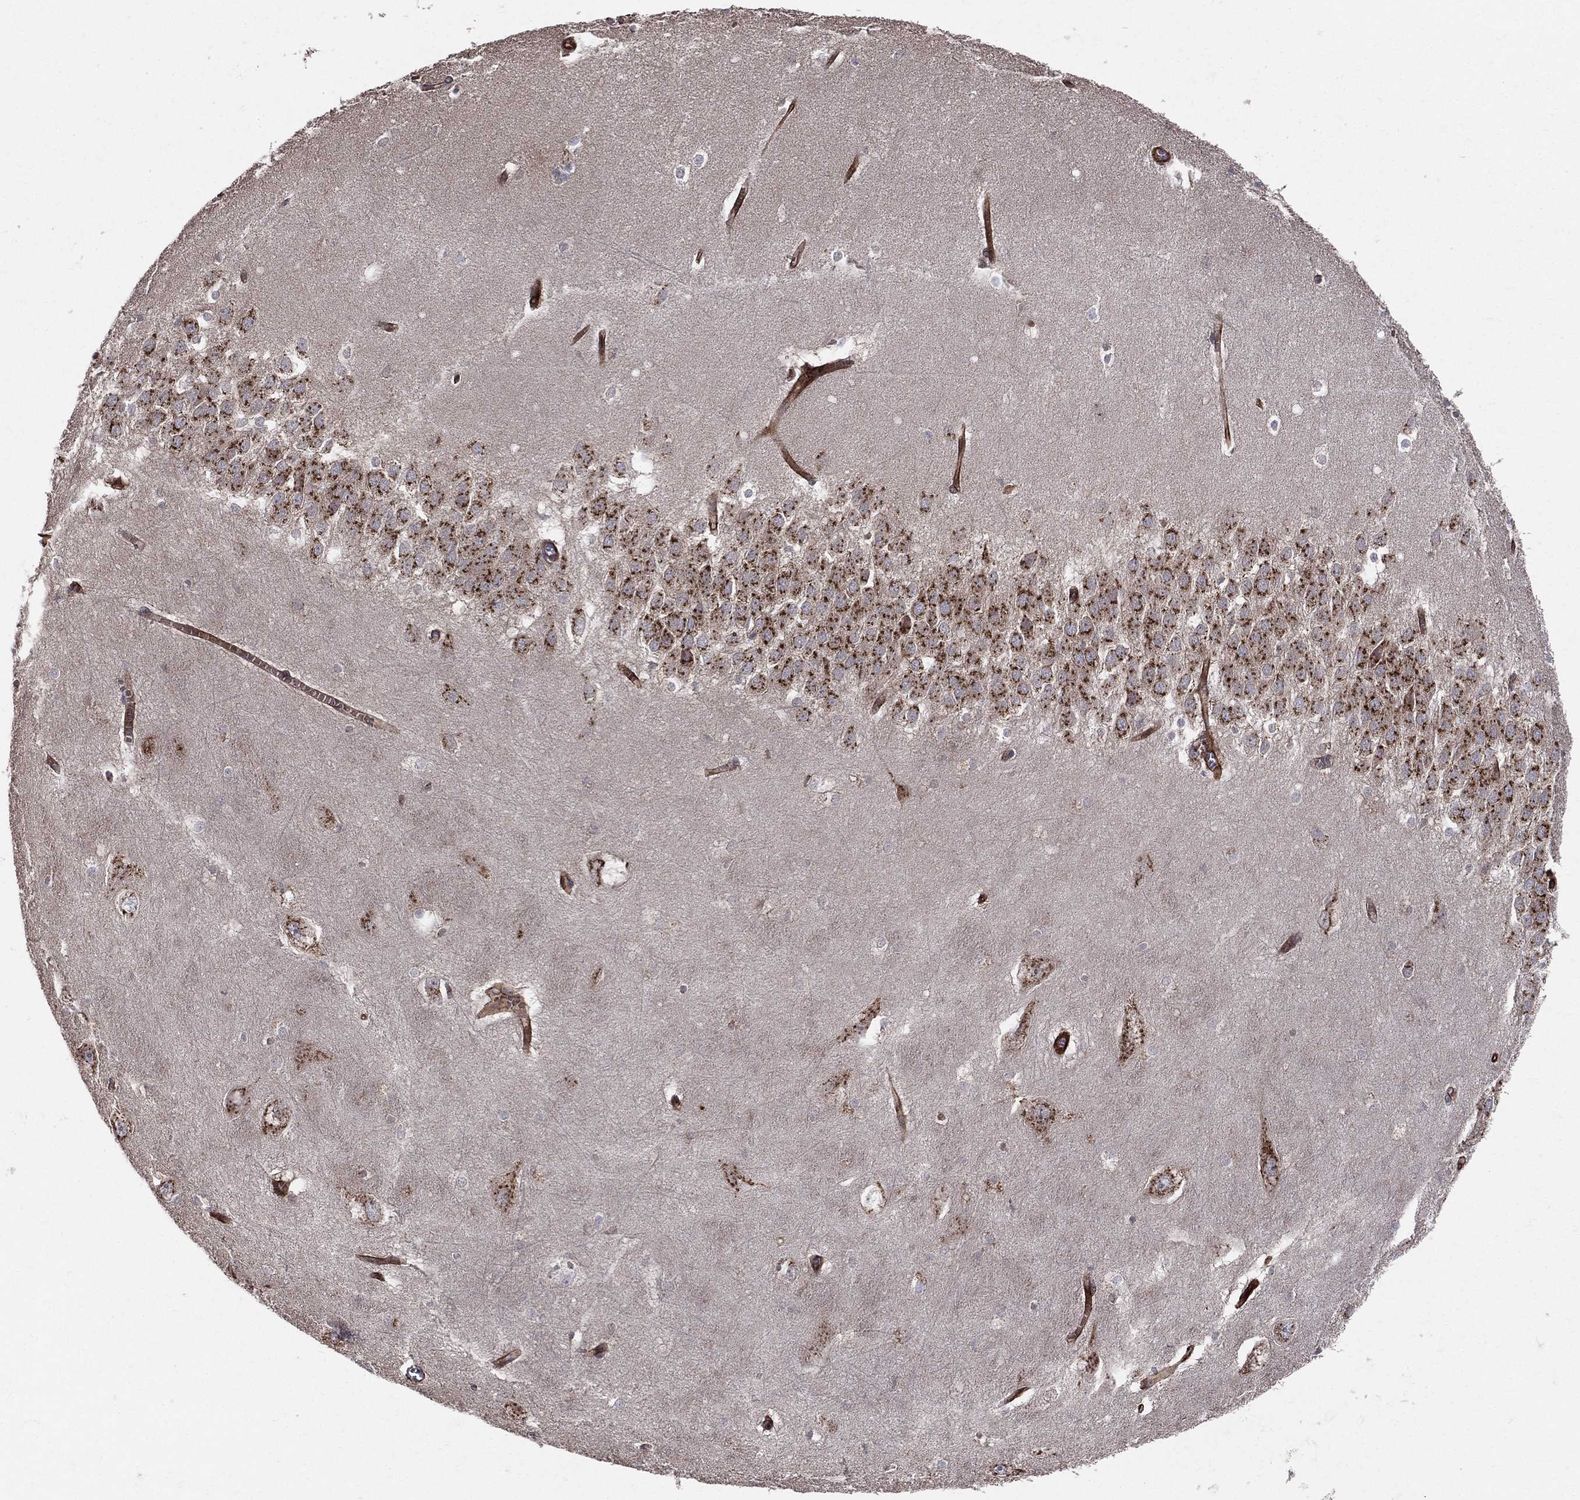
{"staining": {"intensity": "strong", "quantity": "25%-75%", "location": "cytoplasmic/membranous"}, "tissue": "hippocampus", "cell_type": "Glial cells", "image_type": "normal", "snomed": [{"axis": "morphology", "description": "Normal tissue, NOS"}, {"axis": "topography", "description": "Hippocampus"}], "caption": "IHC staining of normal hippocampus, which reveals high levels of strong cytoplasmic/membranous positivity in approximately 25%-75% of glial cells indicating strong cytoplasmic/membranous protein positivity. The staining was performed using DAB (3,3'-diaminobenzidine) (brown) for protein detection and nuclei were counterstained in hematoxylin (blue).", "gene": "ENTPD1", "patient": {"sex": "female", "age": 64}}